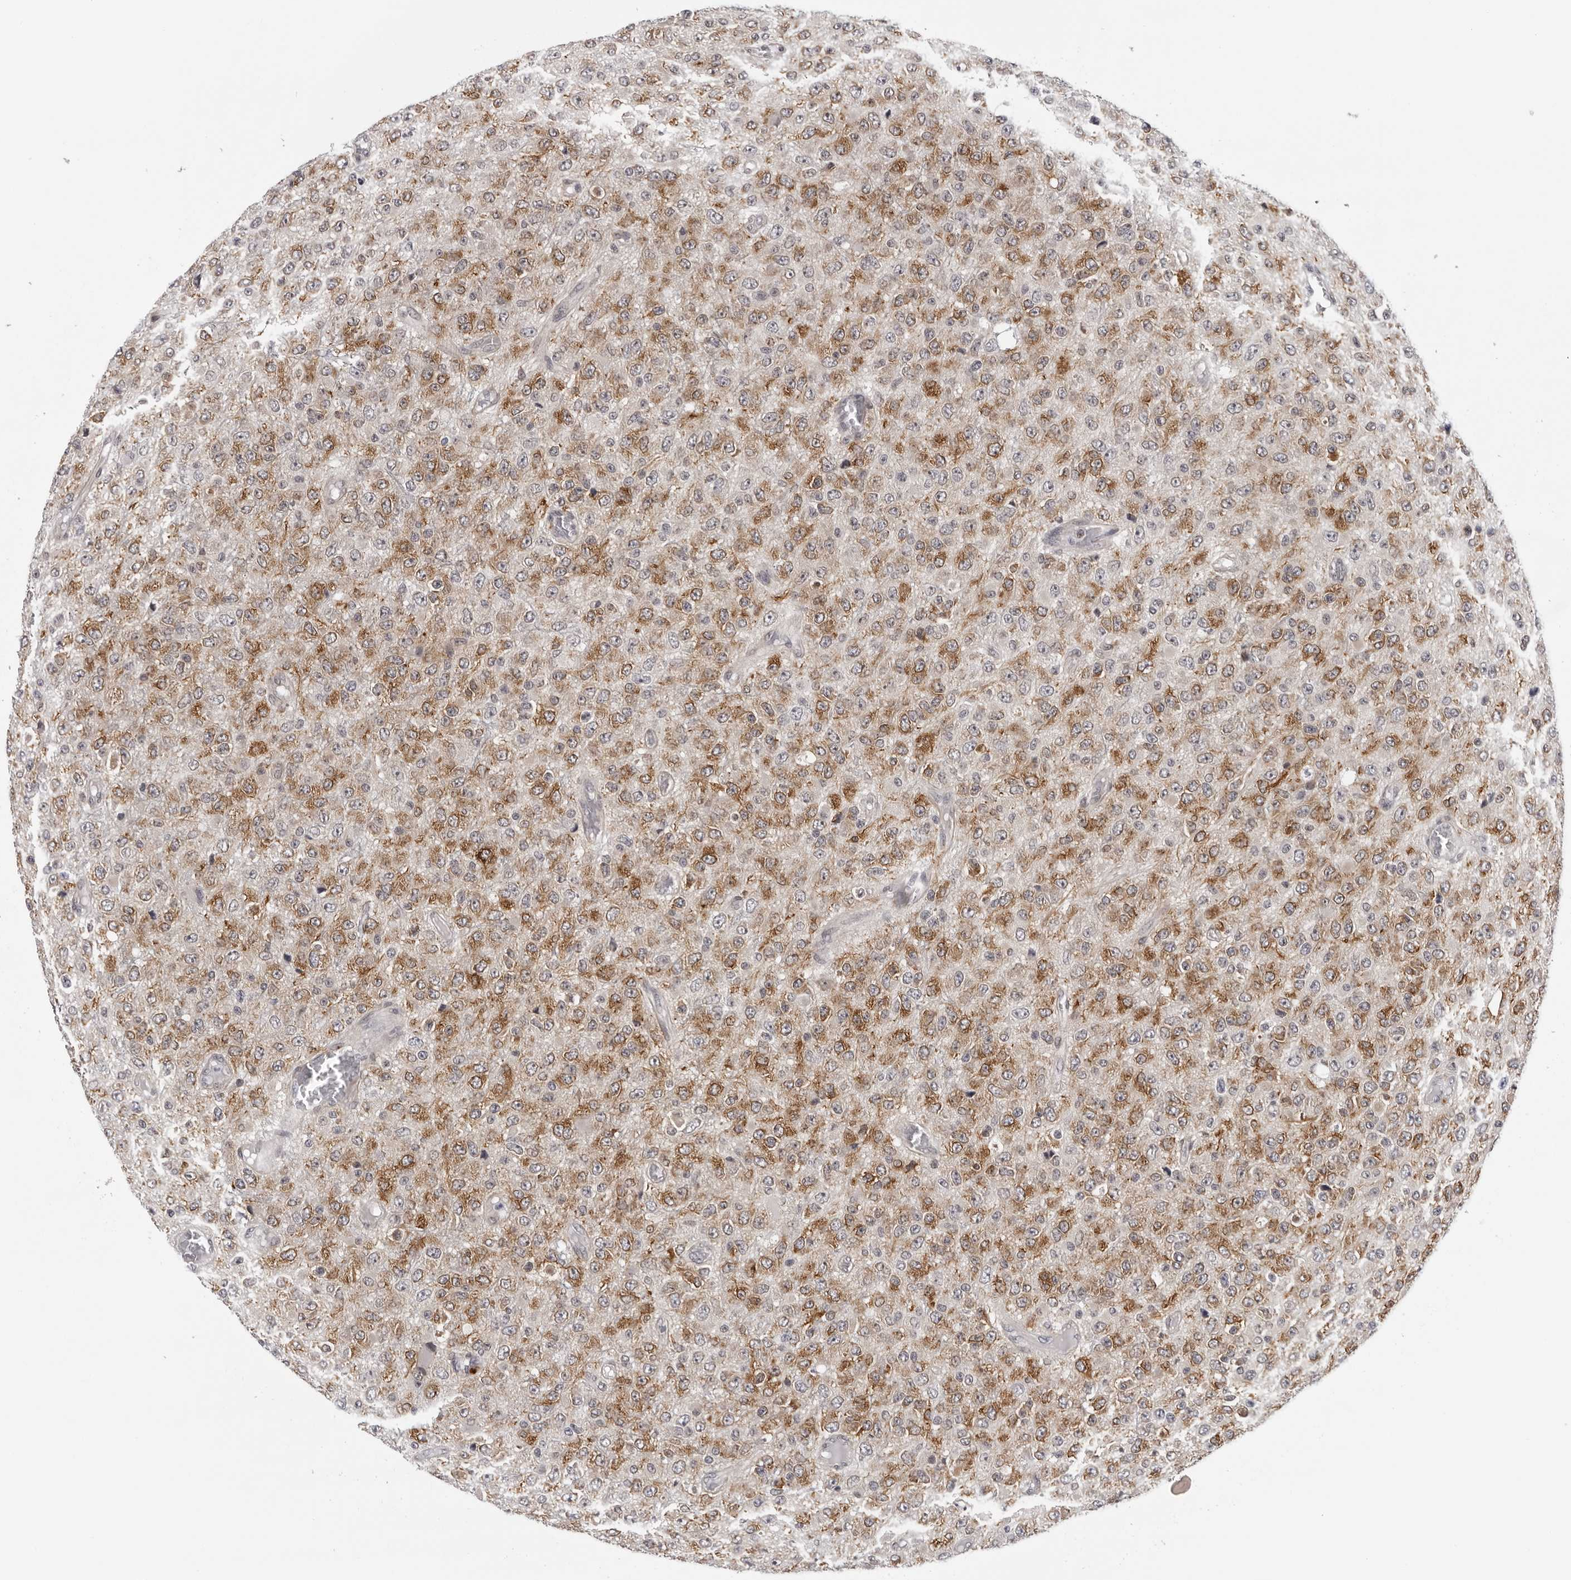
{"staining": {"intensity": "moderate", "quantity": "25%-75%", "location": "cytoplasmic/membranous"}, "tissue": "glioma", "cell_type": "Tumor cells", "image_type": "cancer", "snomed": [{"axis": "morphology", "description": "Glioma, malignant, High grade"}, {"axis": "topography", "description": "pancreas cauda"}], "caption": "The histopathology image demonstrates a brown stain indicating the presence of a protein in the cytoplasmic/membranous of tumor cells in glioma.", "gene": "CPT2", "patient": {"sex": "male", "age": 60}}